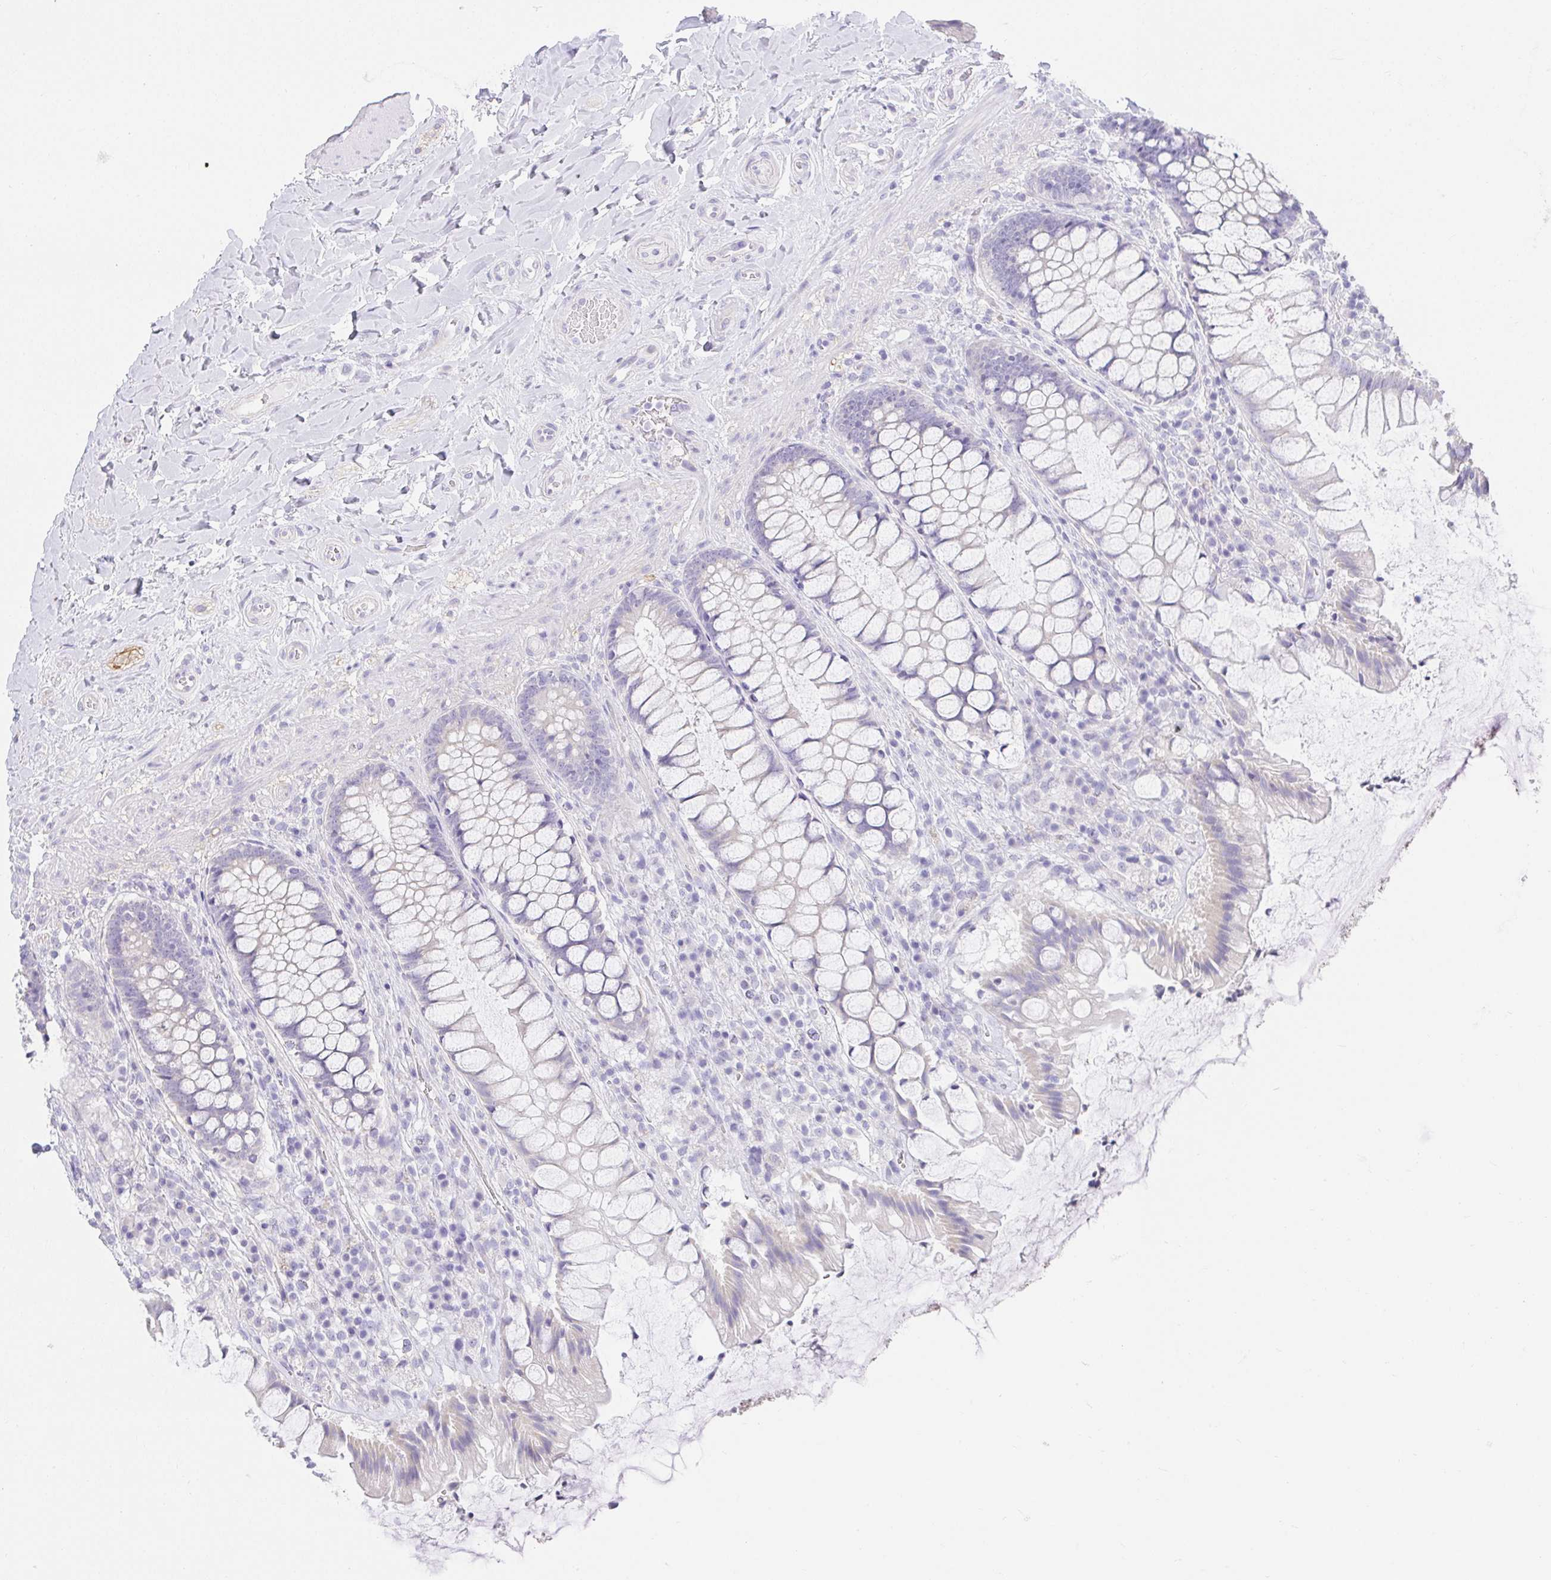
{"staining": {"intensity": "negative", "quantity": "none", "location": "none"}, "tissue": "rectum", "cell_type": "Glandular cells", "image_type": "normal", "snomed": [{"axis": "morphology", "description": "Normal tissue, NOS"}, {"axis": "topography", "description": "Rectum"}], "caption": "High power microscopy photomicrograph of an immunohistochemistry photomicrograph of normal rectum, revealing no significant expression in glandular cells.", "gene": "VGLL1", "patient": {"sex": "female", "age": 58}}